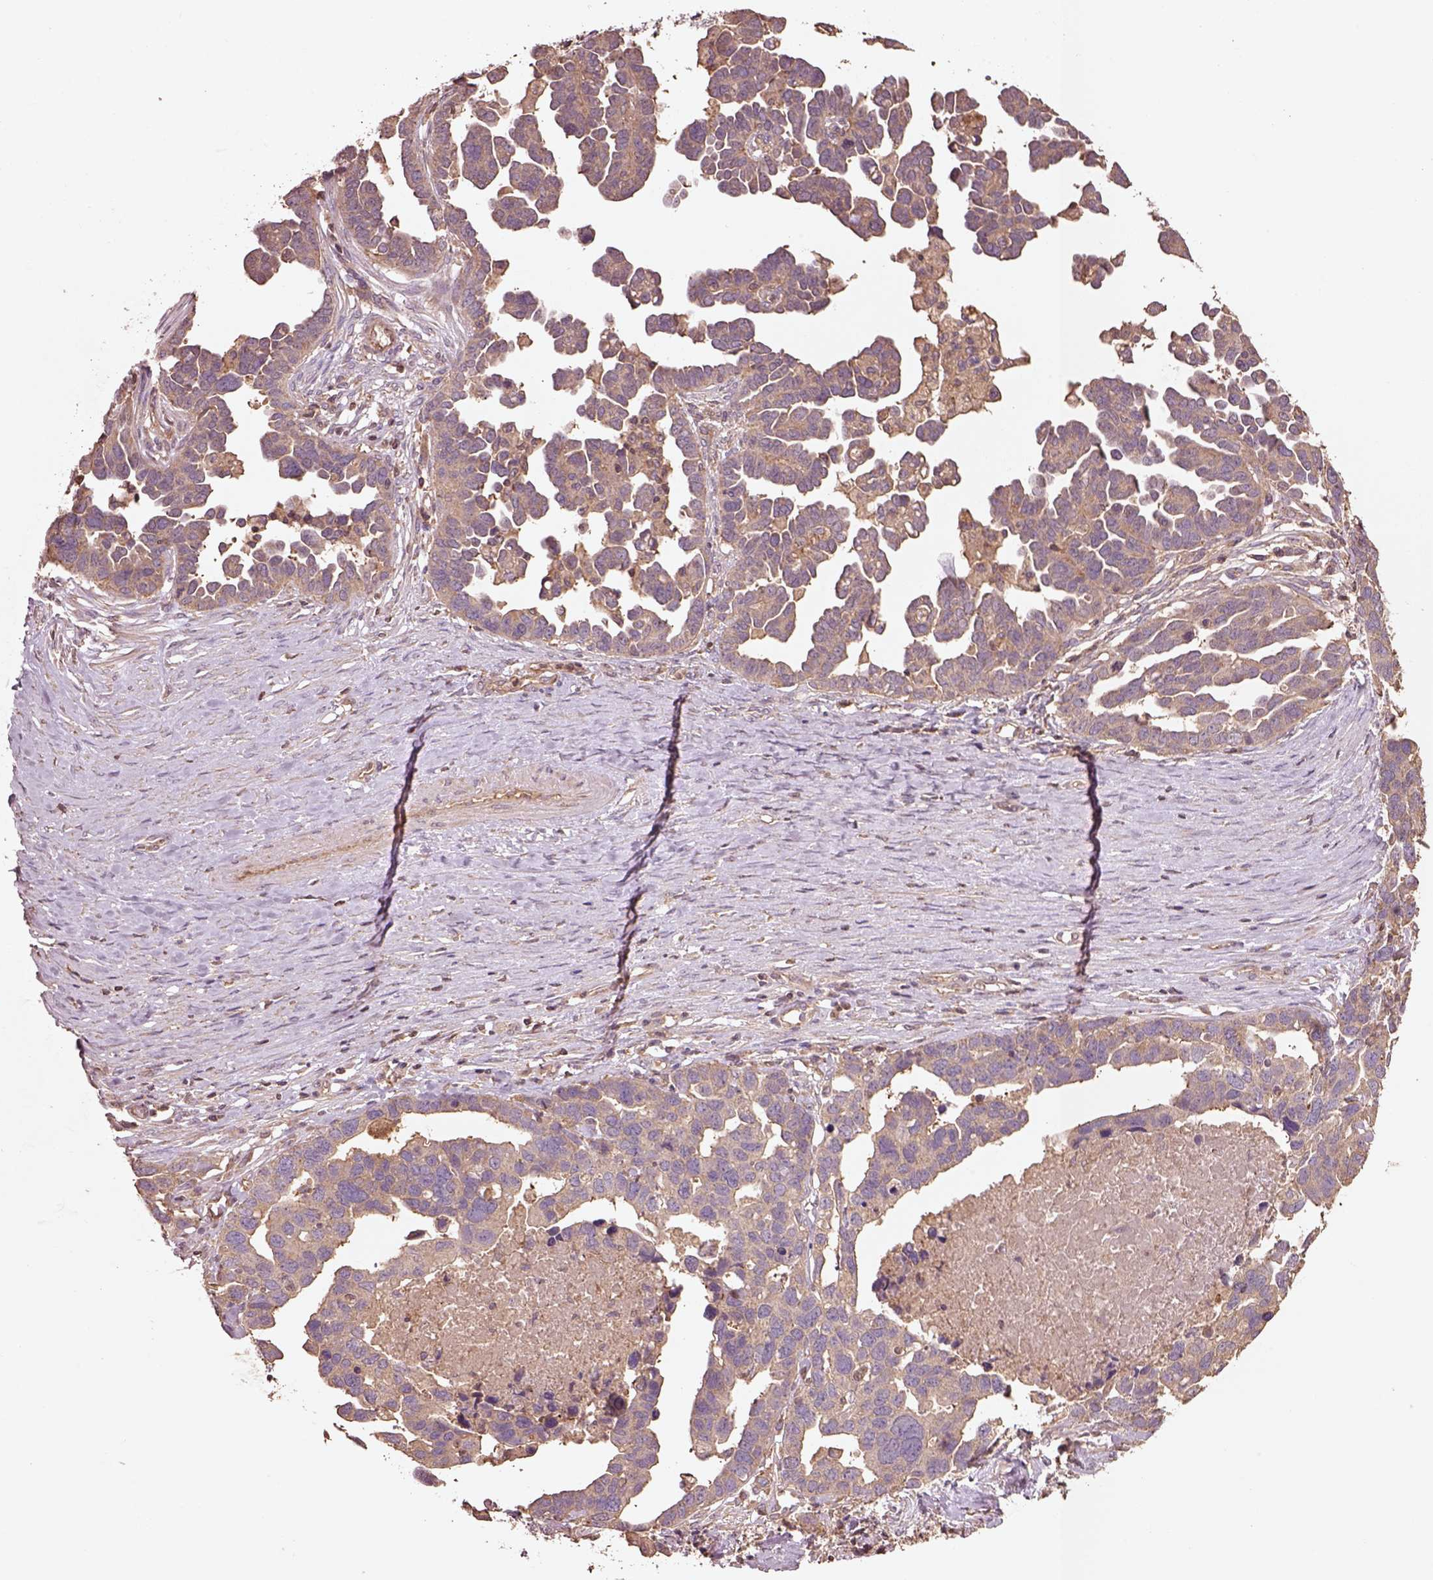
{"staining": {"intensity": "weak", "quantity": ">75%", "location": "cytoplasmic/membranous"}, "tissue": "ovarian cancer", "cell_type": "Tumor cells", "image_type": "cancer", "snomed": [{"axis": "morphology", "description": "Cystadenocarcinoma, serous, NOS"}, {"axis": "topography", "description": "Ovary"}], "caption": "A low amount of weak cytoplasmic/membranous expression is appreciated in approximately >75% of tumor cells in ovarian serous cystadenocarcinoma tissue.", "gene": "TRADD", "patient": {"sex": "female", "age": 54}}